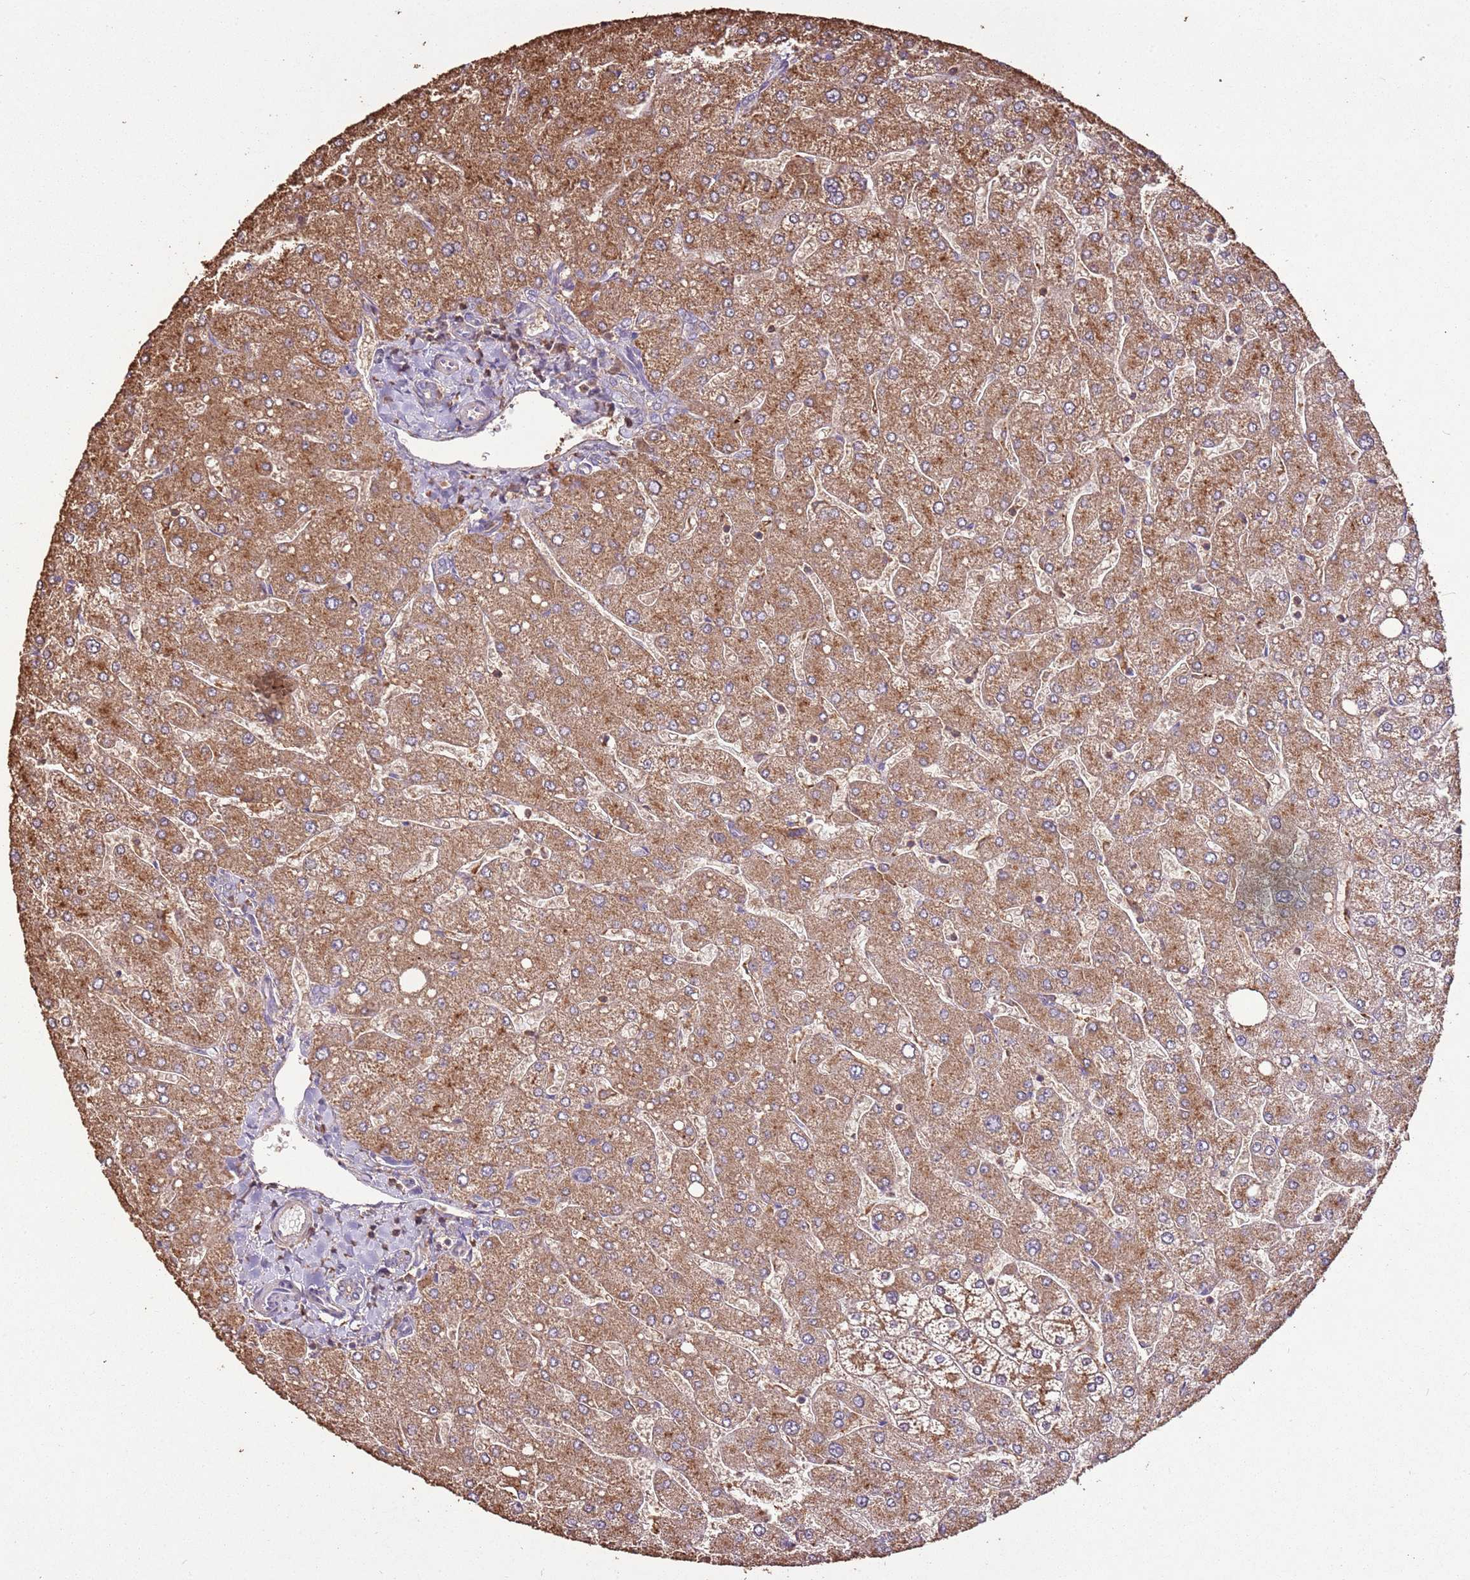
{"staining": {"intensity": "weak", "quantity": "<25%", "location": "cytoplasmic/membranous"}, "tissue": "liver", "cell_type": "Cholangiocytes", "image_type": "normal", "snomed": [{"axis": "morphology", "description": "Normal tissue, NOS"}, {"axis": "topography", "description": "Liver"}], "caption": "An immunohistochemistry (IHC) image of benign liver is shown. There is no staining in cholangiocytes of liver.", "gene": "ARL10", "patient": {"sex": "male", "age": 55}}